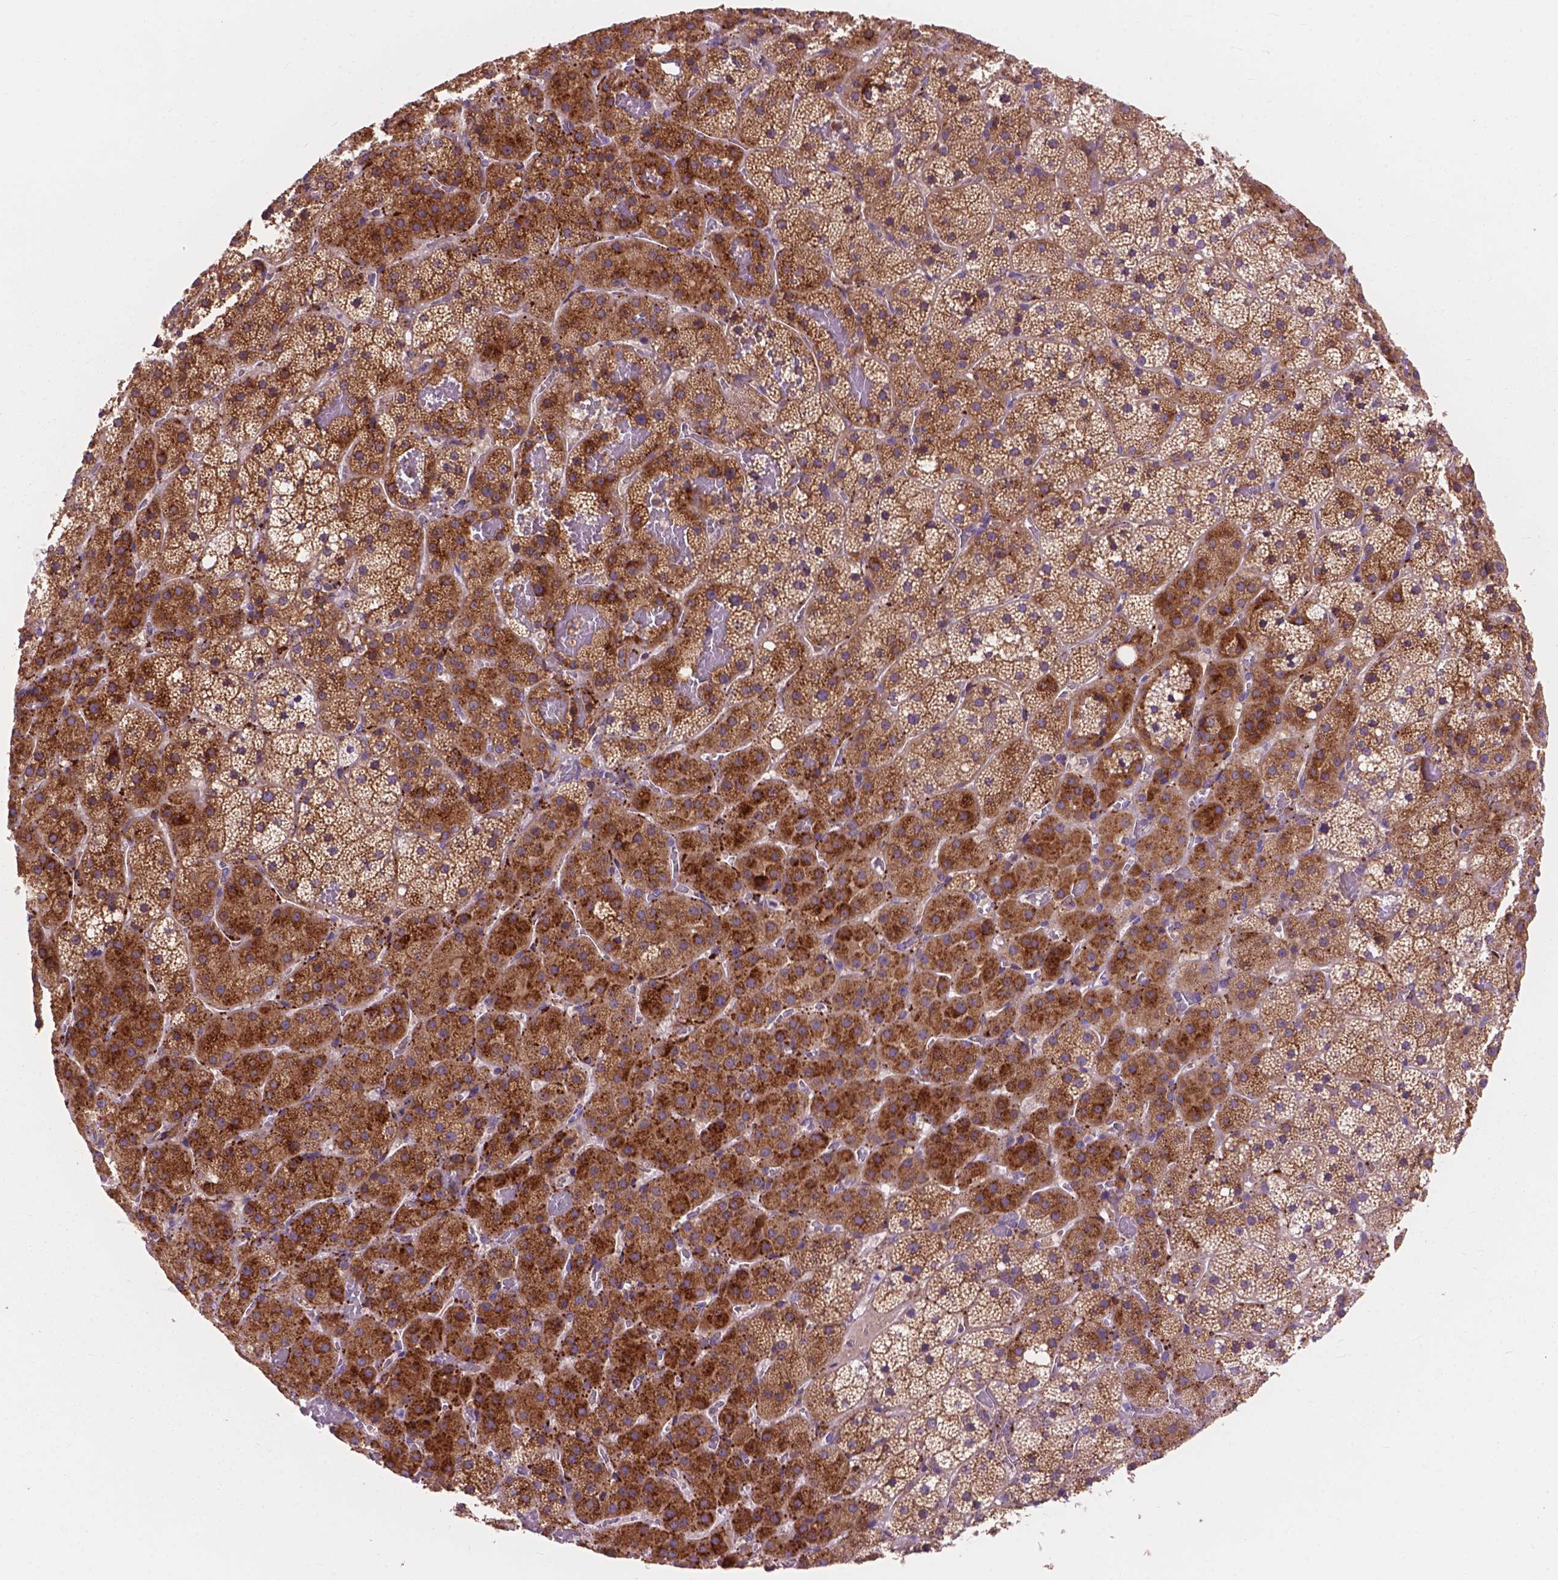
{"staining": {"intensity": "moderate", "quantity": ">75%", "location": "cytoplasmic/membranous"}, "tissue": "adrenal gland", "cell_type": "Glandular cells", "image_type": "normal", "snomed": [{"axis": "morphology", "description": "Normal tissue, NOS"}, {"axis": "topography", "description": "Adrenal gland"}], "caption": "Immunohistochemistry (IHC) staining of benign adrenal gland, which displays medium levels of moderate cytoplasmic/membranous positivity in approximately >75% of glandular cells indicating moderate cytoplasmic/membranous protein staining. The staining was performed using DAB (brown) for protein detection and nuclei were counterstained in hematoxylin (blue).", "gene": "RPL37A", "patient": {"sex": "male", "age": 53}}